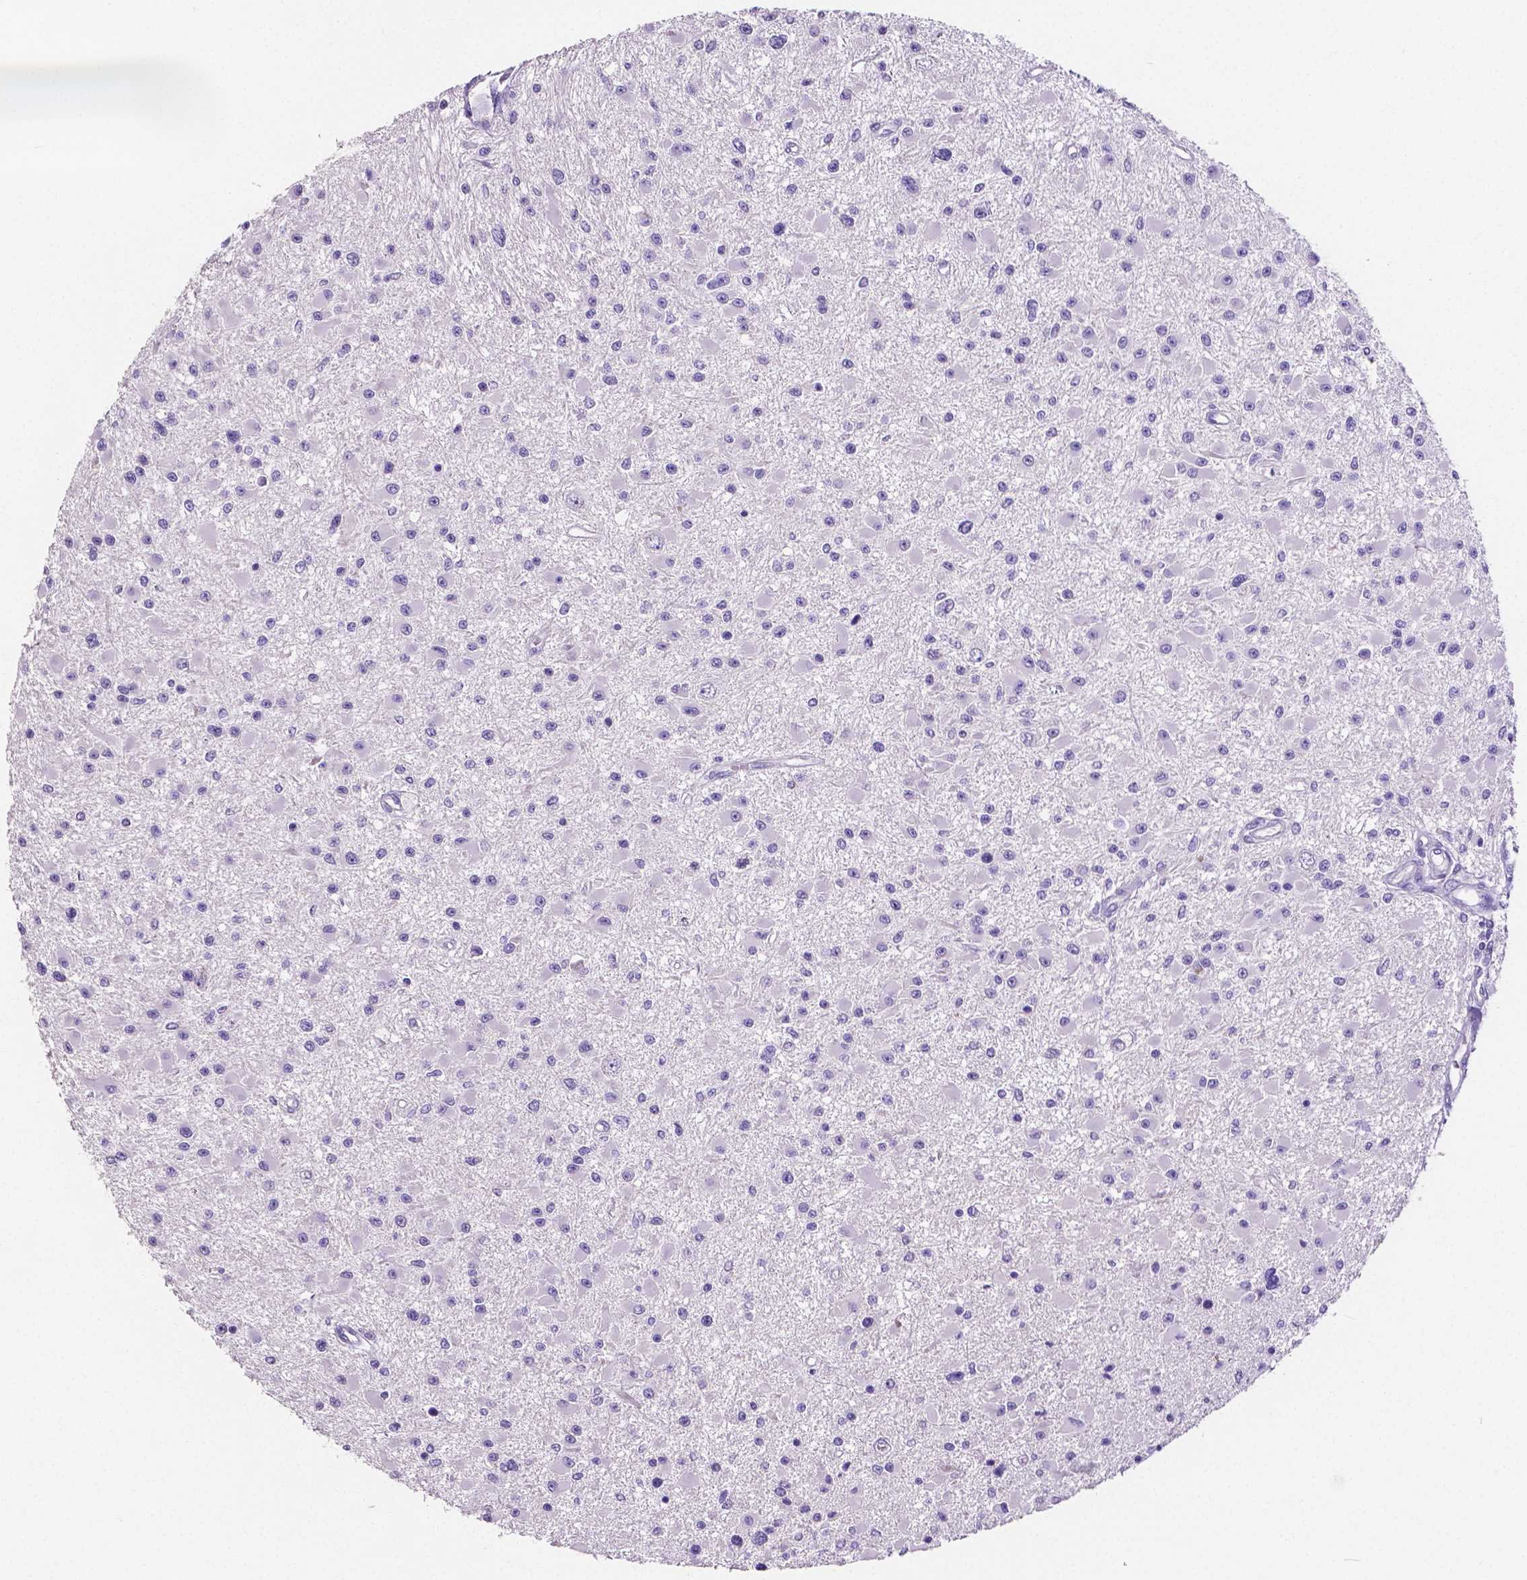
{"staining": {"intensity": "negative", "quantity": "none", "location": "none"}, "tissue": "glioma", "cell_type": "Tumor cells", "image_type": "cancer", "snomed": [{"axis": "morphology", "description": "Glioma, malignant, High grade"}, {"axis": "topography", "description": "Brain"}], "caption": "This is a image of immunohistochemistry (IHC) staining of glioma, which shows no positivity in tumor cells.", "gene": "MMP9", "patient": {"sex": "male", "age": 54}}